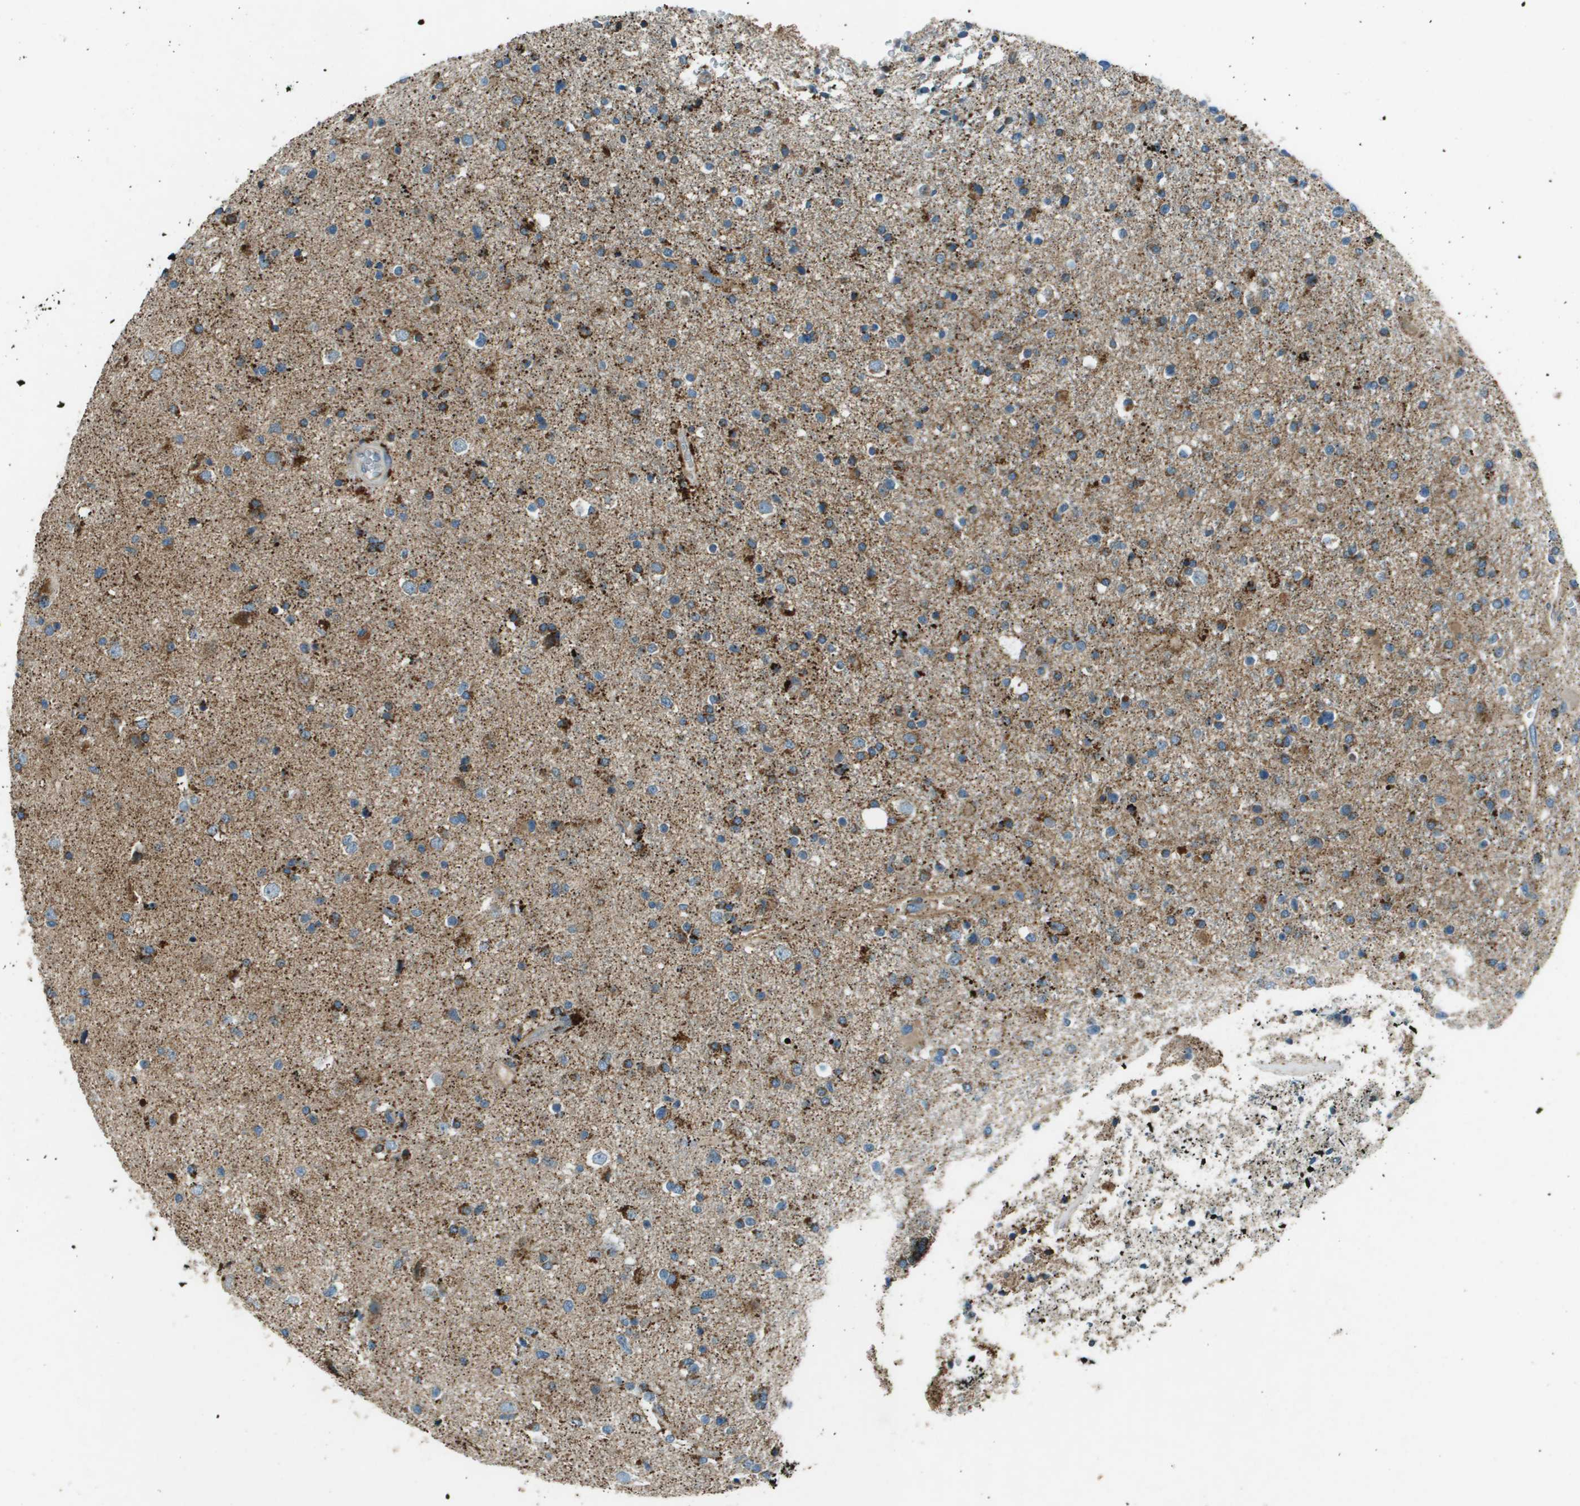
{"staining": {"intensity": "strong", "quantity": "25%-75%", "location": "cytoplasmic/membranous"}, "tissue": "glioma", "cell_type": "Tumor cells", "image_type": "cancer", "snomed": [{"axis": "morphology", "description": "Glioma, malignant, High grade"}, {"axis": "topography", "description": "Brain"}], "caption": "Immunohistochemistry (IHC) image of neoplastic tissue: glioma stained using IHC exhibits high levels of strong protein expression localized specifically in the cytoplasmic/membranous of tumor cells, appearing as a cytoplasmic/membranous brown color.", "gene": "MIGA1", "patient": {"sex": "male", "age": 33}}